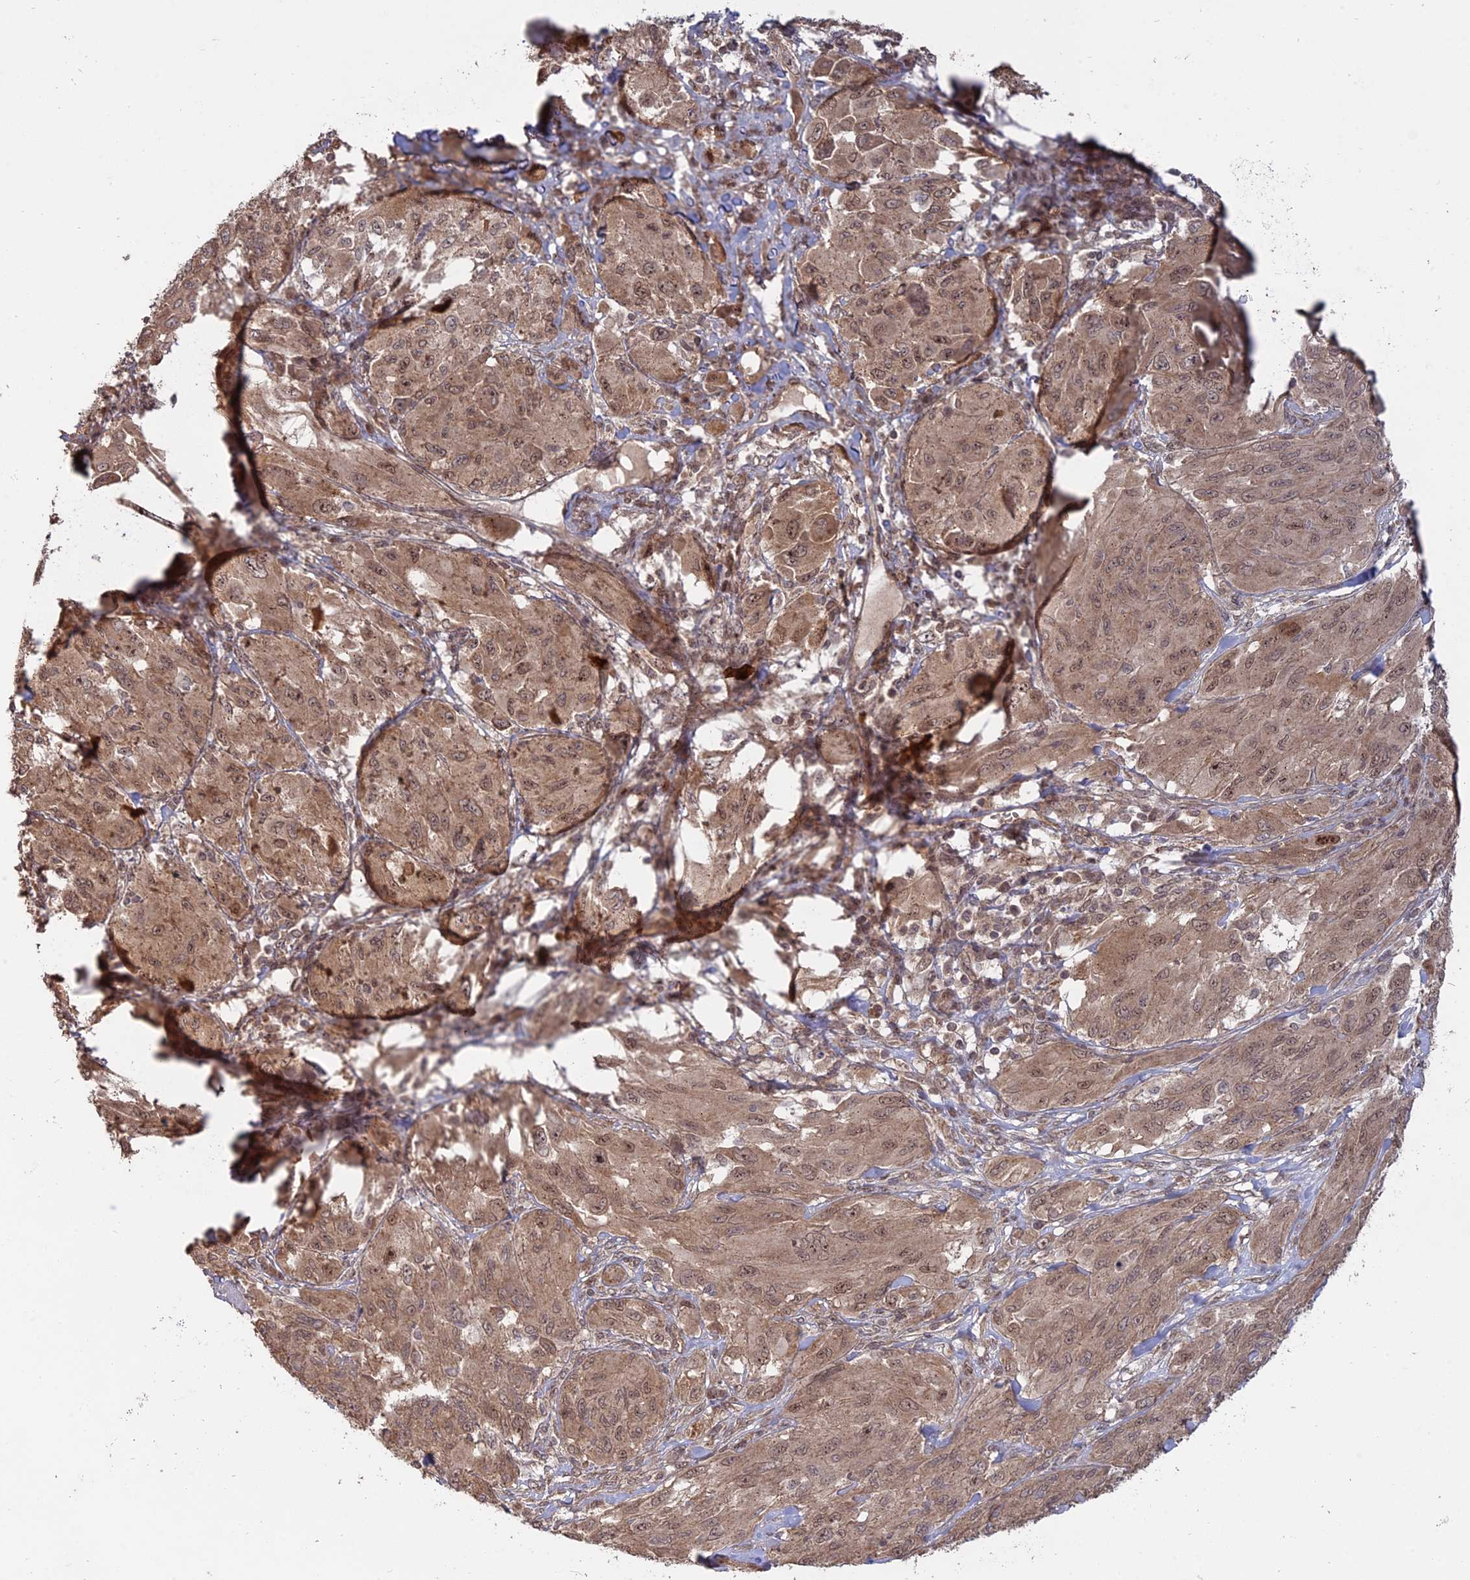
{"staining": {"intensity": "weak", "quantity": ">75%", "location": "cytoplasmic/membranous,nuclear"}, "tissue": "melanoma", "cell_type": "Tumor cells", "image_type": "cancer", "snomed": [{"axis": "morphology", "description": "Malignant melanoma, NOS"}, {"axis": "topography", "description": "Skin"}], "caption": "Immunohistochemistry (IHC) of melanoma exhibits low levels of weak cytoplasmic/membranous and nuclear staining in approximately >75% of tumor cells. The staining was performed using DAB, with brown indicating positive protein expression. Nuclei are stained blue with hematoxylin.", "gene": "PKIG", "patient": {"sex": "female", "age": 91}}